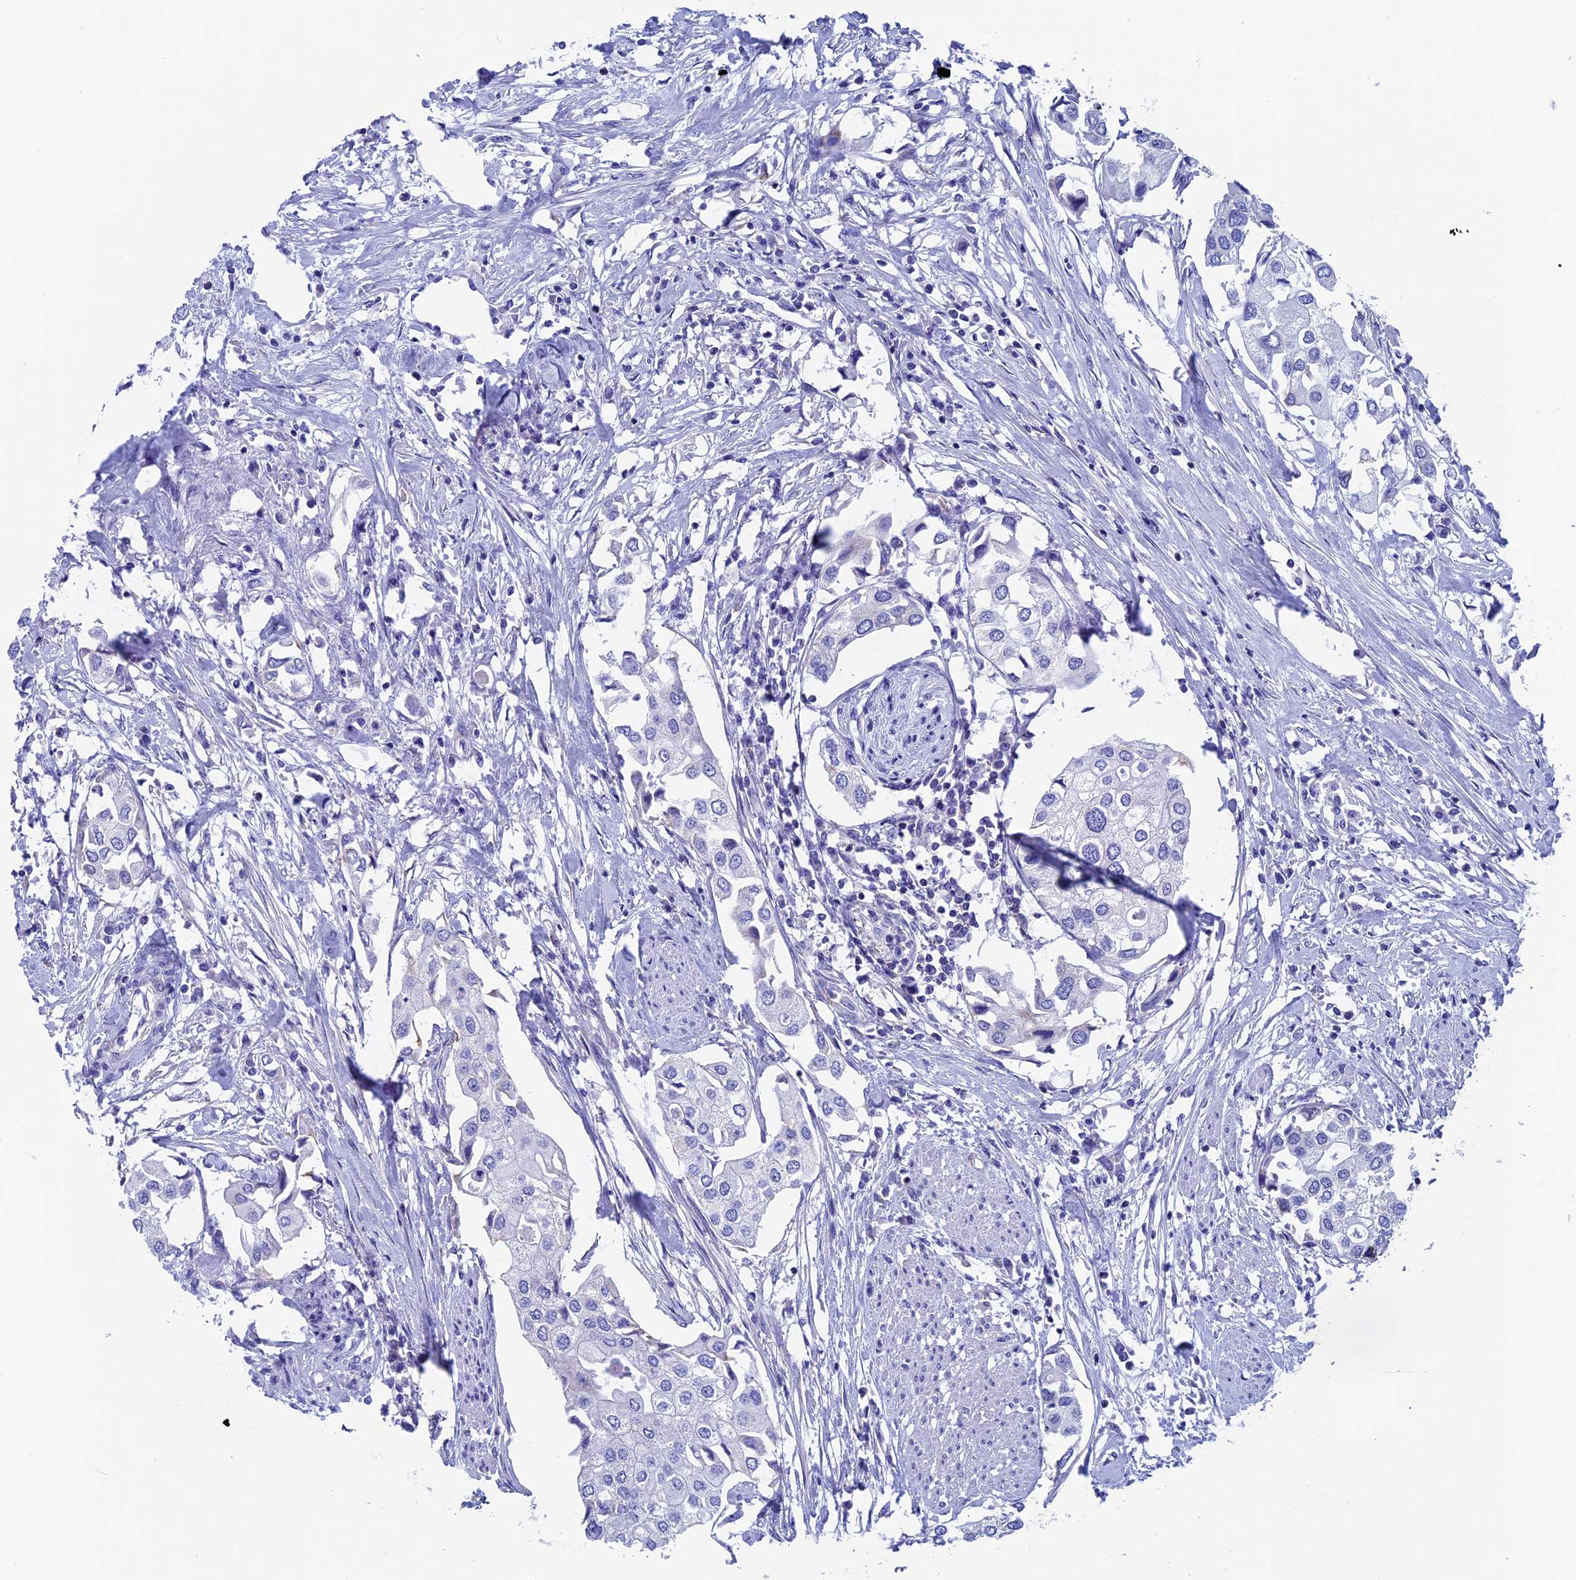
{"staining": {"intensity": "negative", "quantity": "none", "location": "none"}, "tissue": "urothelial cancer", "cell_type": "Tumor cells", "image_type": "cancer", "snomed": [{"axis": "morphology", "description": "Urothelial carcinoma, High grade"}, {"axis": "topography", "description": "Urinary bladder"}], "caption": "Immunohistochemistry histopathology image of human urothelial carcinoma (high-grade) stained for a protein (brown), which demonstrates no staining in tumor cells.", "gene": "SEPTIN1", "patient": {"sex": "male", "age": 64}}